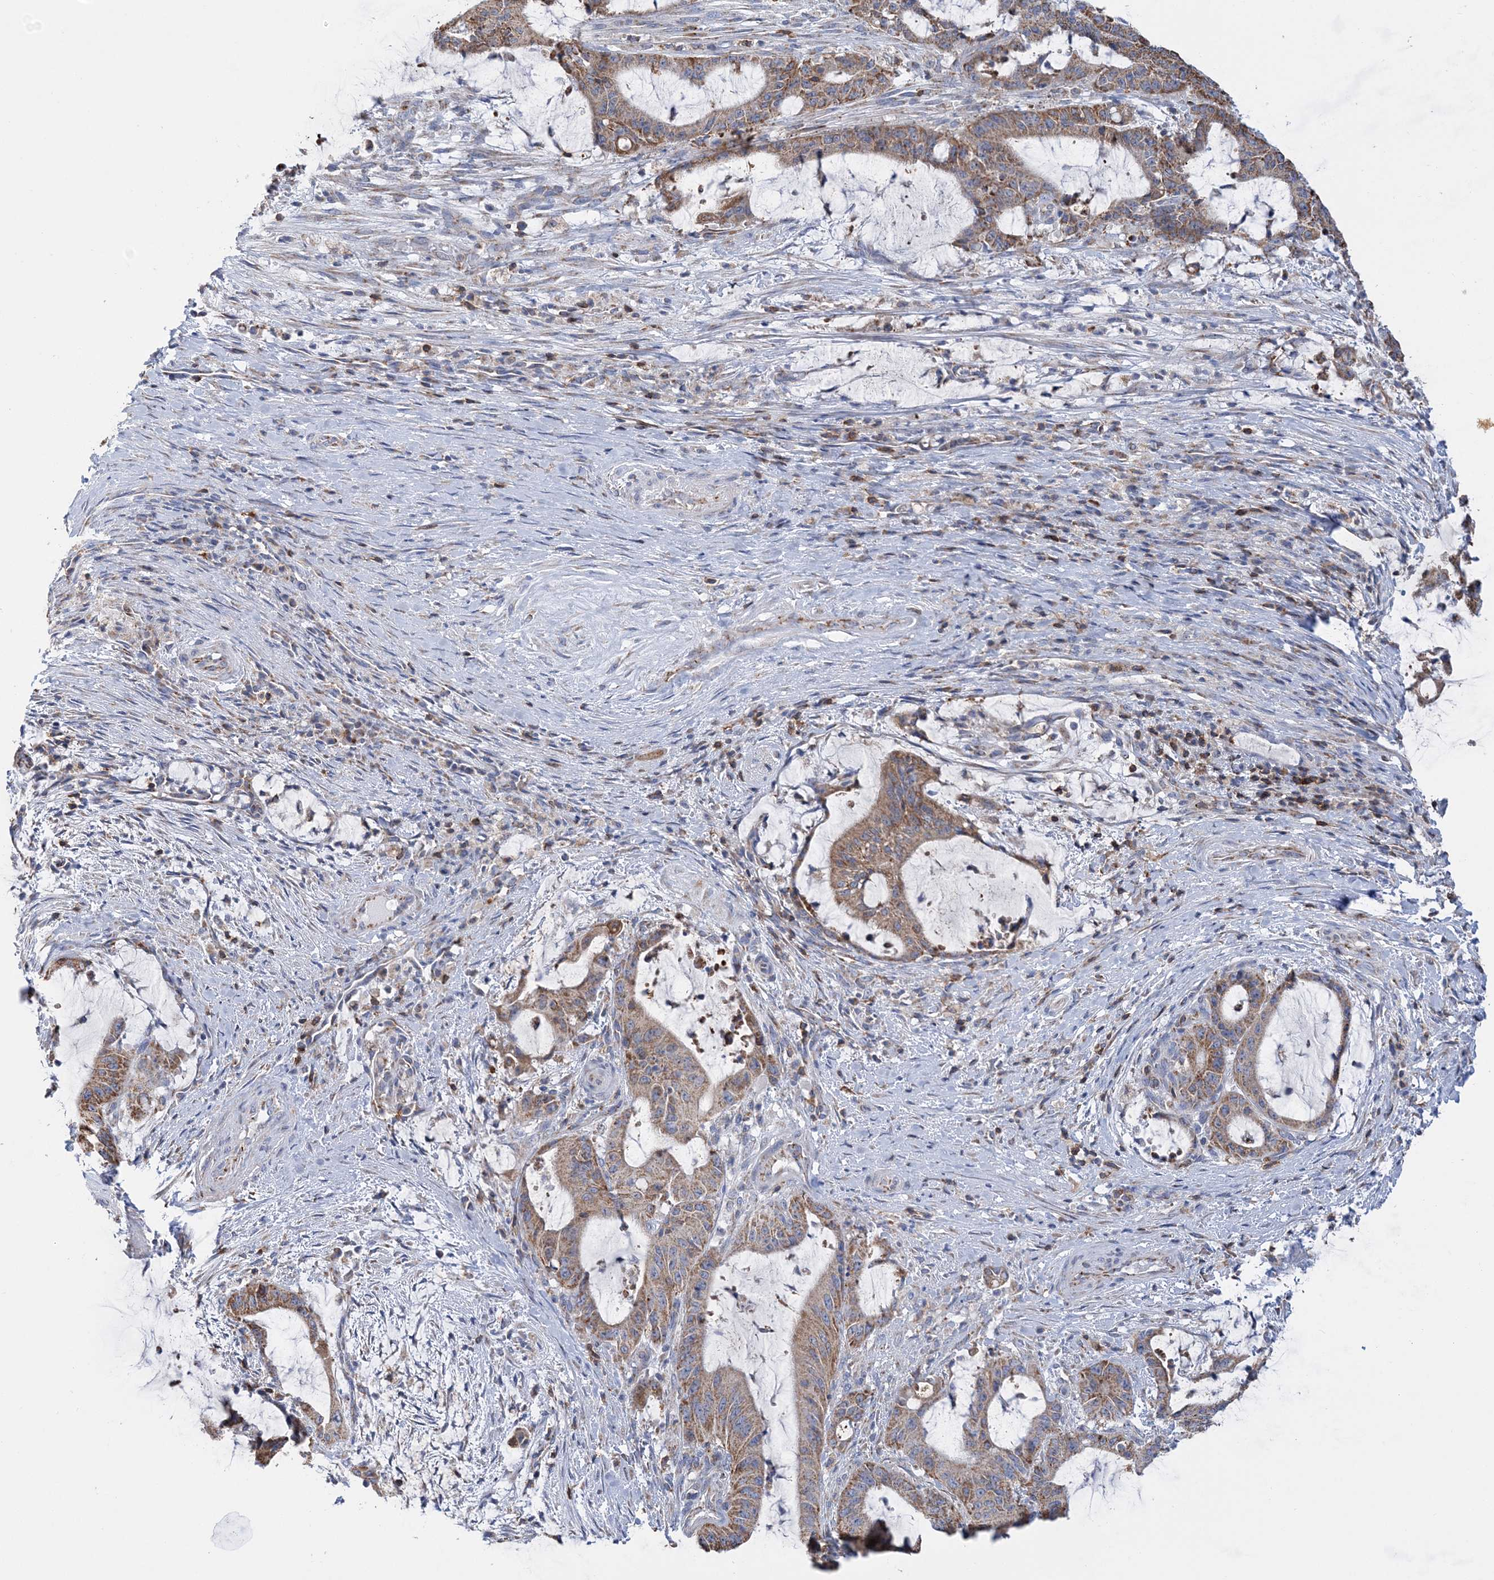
{"staining": {"intensity": "moderate", "quantity": ">75%", "location": "cytoplasmic/membranous"}, "tissue": "liver cancer", "cell_type": "Tumor cells", "image_type": "cancer", "snomed": [{"axis": "morphology", "description": "Normal tissue, NOS"}, {"axis": "morphology", "description": "Cholangiocarcinoma"}, {"axis": "topography", "description": "Liver"}, {"axis": "topography", "description": "Peripheral nerve tissue"}], "caption": "About >75% of tumor cells in liver cancer demonstrate moderate cytoplasmic/membranous protein positivity as visualized by brown immunohistochemical staining.", "gene": "TTC32", "patient": {"sex": "female", "age": 73}}